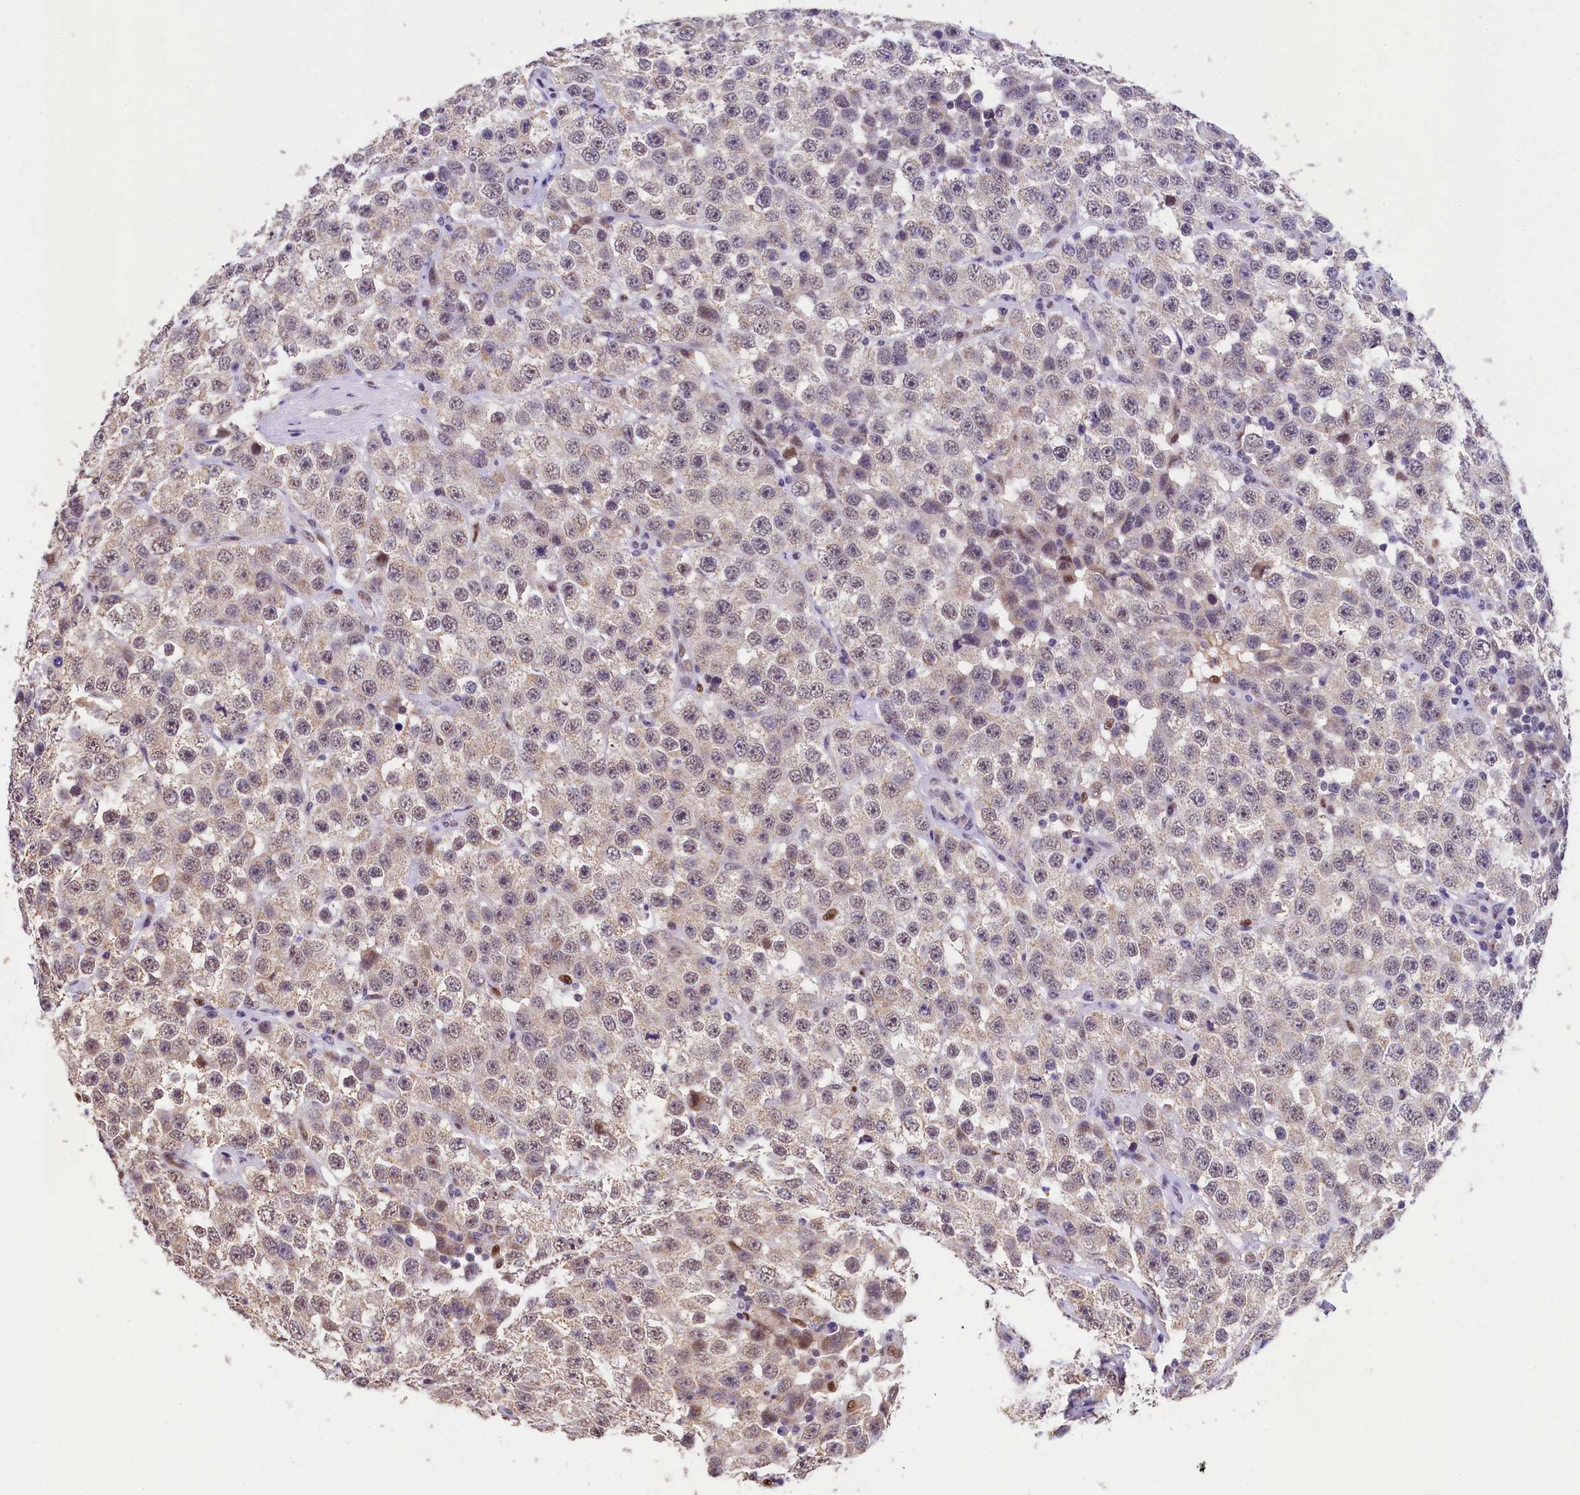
{"staining": {"intensity": "weak", "quantity": ">75%", "location": "cytoplasmic/membranous,nuclear"}, "tissue": "testis cancer", "cell_type": "Tumor cells", "image_type": "cancer", "snomed": [{"axis": "morphology", "description": "Seminoma, NOS"}, {"axis": "topography", "description": "Testis"}], "caption": "Protein analysis of seminoma (testis) tissue exhibits weak cytoplasmic/membranous and nuclear staining in about >75% of tumor cells. The staining was performed using DAB (3,3'-diaminobenzidine), with brown indicating positive protein expression. Nuclei are stained blue with hematoxylin.", "gene": "HECTD4", "patient": {"sex": "male", "age": 28}}